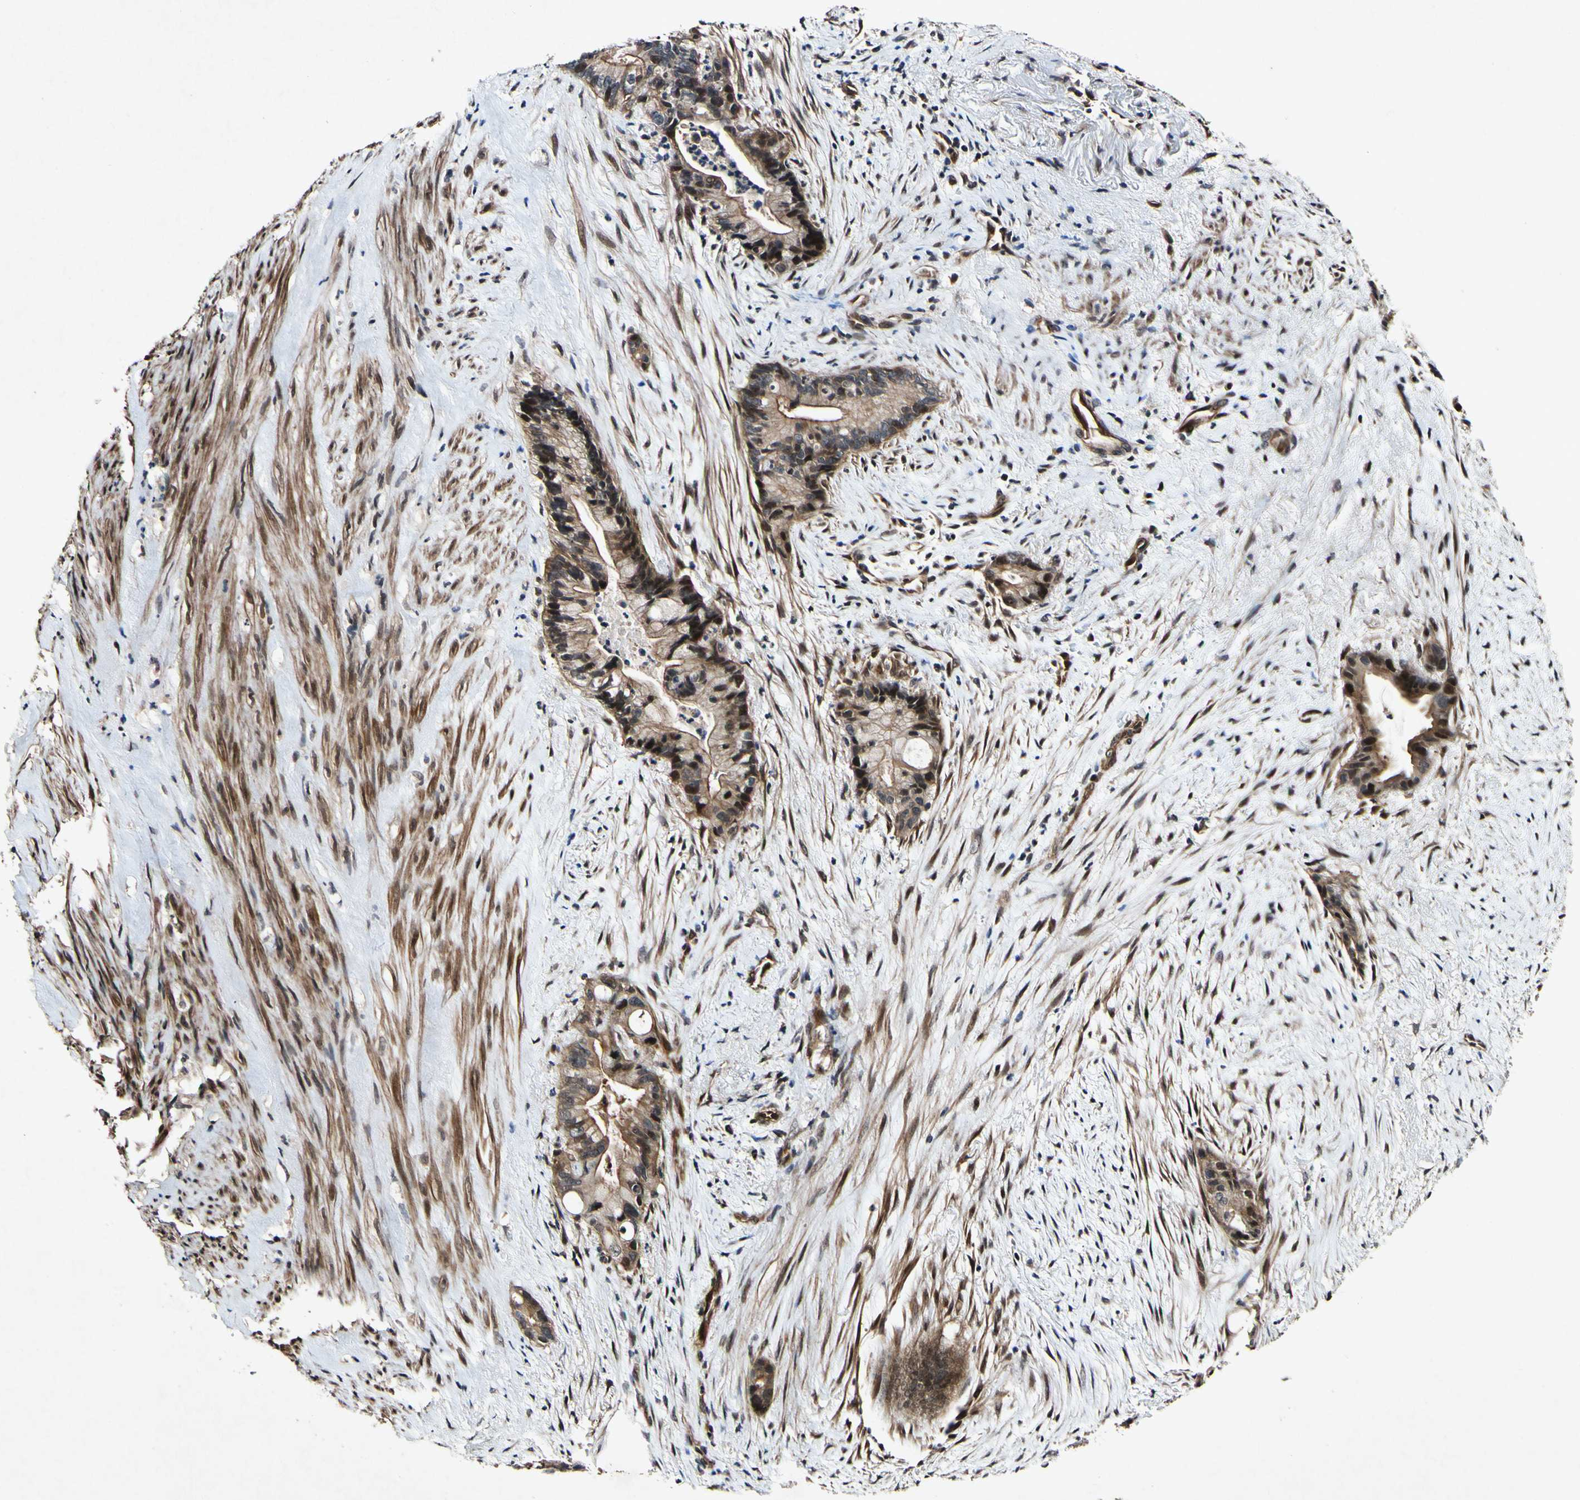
{"staining": {"intensity": "strong", "quantity": "<25%", "location": "cytoplasmic/membranous,nuclear"}, "tissue": "liver cancer", "cell_type": "Tumor cells", "image_type": "cancer", "snomed": [{"axis": "morphology", "description": "Cholangiocarcinoma"}, {"axis": "topography", "description": "Liver"}], "caption": "The histopathology image exhibits a brown stain indicating the presence of a protein in the cytoplasmic/membranous and nuclear of tumor cells in liver cholangiocarcinoma.", "gene": "CSNK1E", "patient": {"sex": "female", "age": 55}}